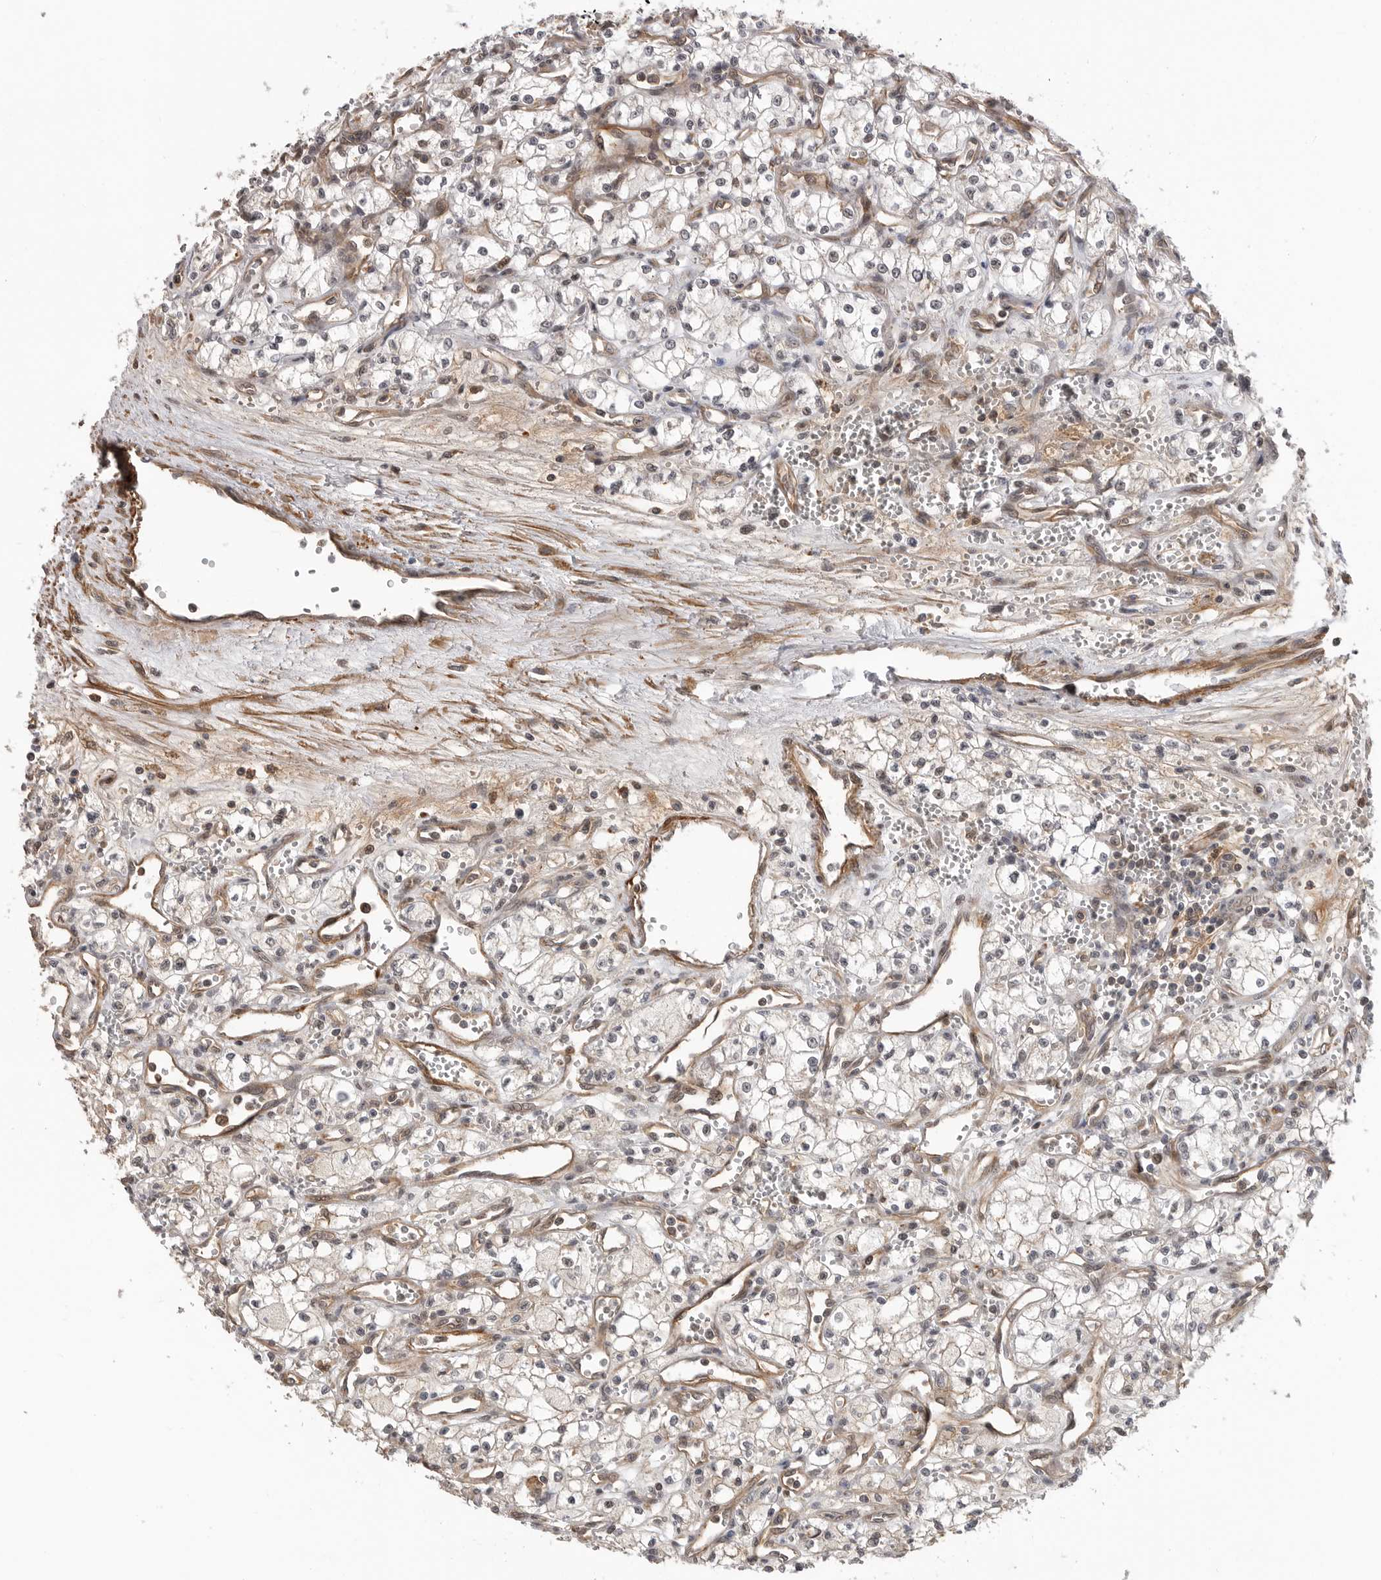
{"staining": {"intensity": "negative", "quantity": "none", "location": "none"}, "tissue": "renal cancer", "cell_type": "Tumor cells", "image_type": "cancer", "snomed": [{"axis": "morphology", "description": "Adenocarcinoma, NOS"}, {"axis": "topography", "description": "Kidney"}], "caption": "Immunohistochemical staining of renal cancer (adenocarcinoma) shows no significant positivity in tumor cells. (Brightfield microscopy of DAB immunohistochemistry at high magnification).", "gene": "TRIM56", "patient": {"sex": "male", "age": 59}}